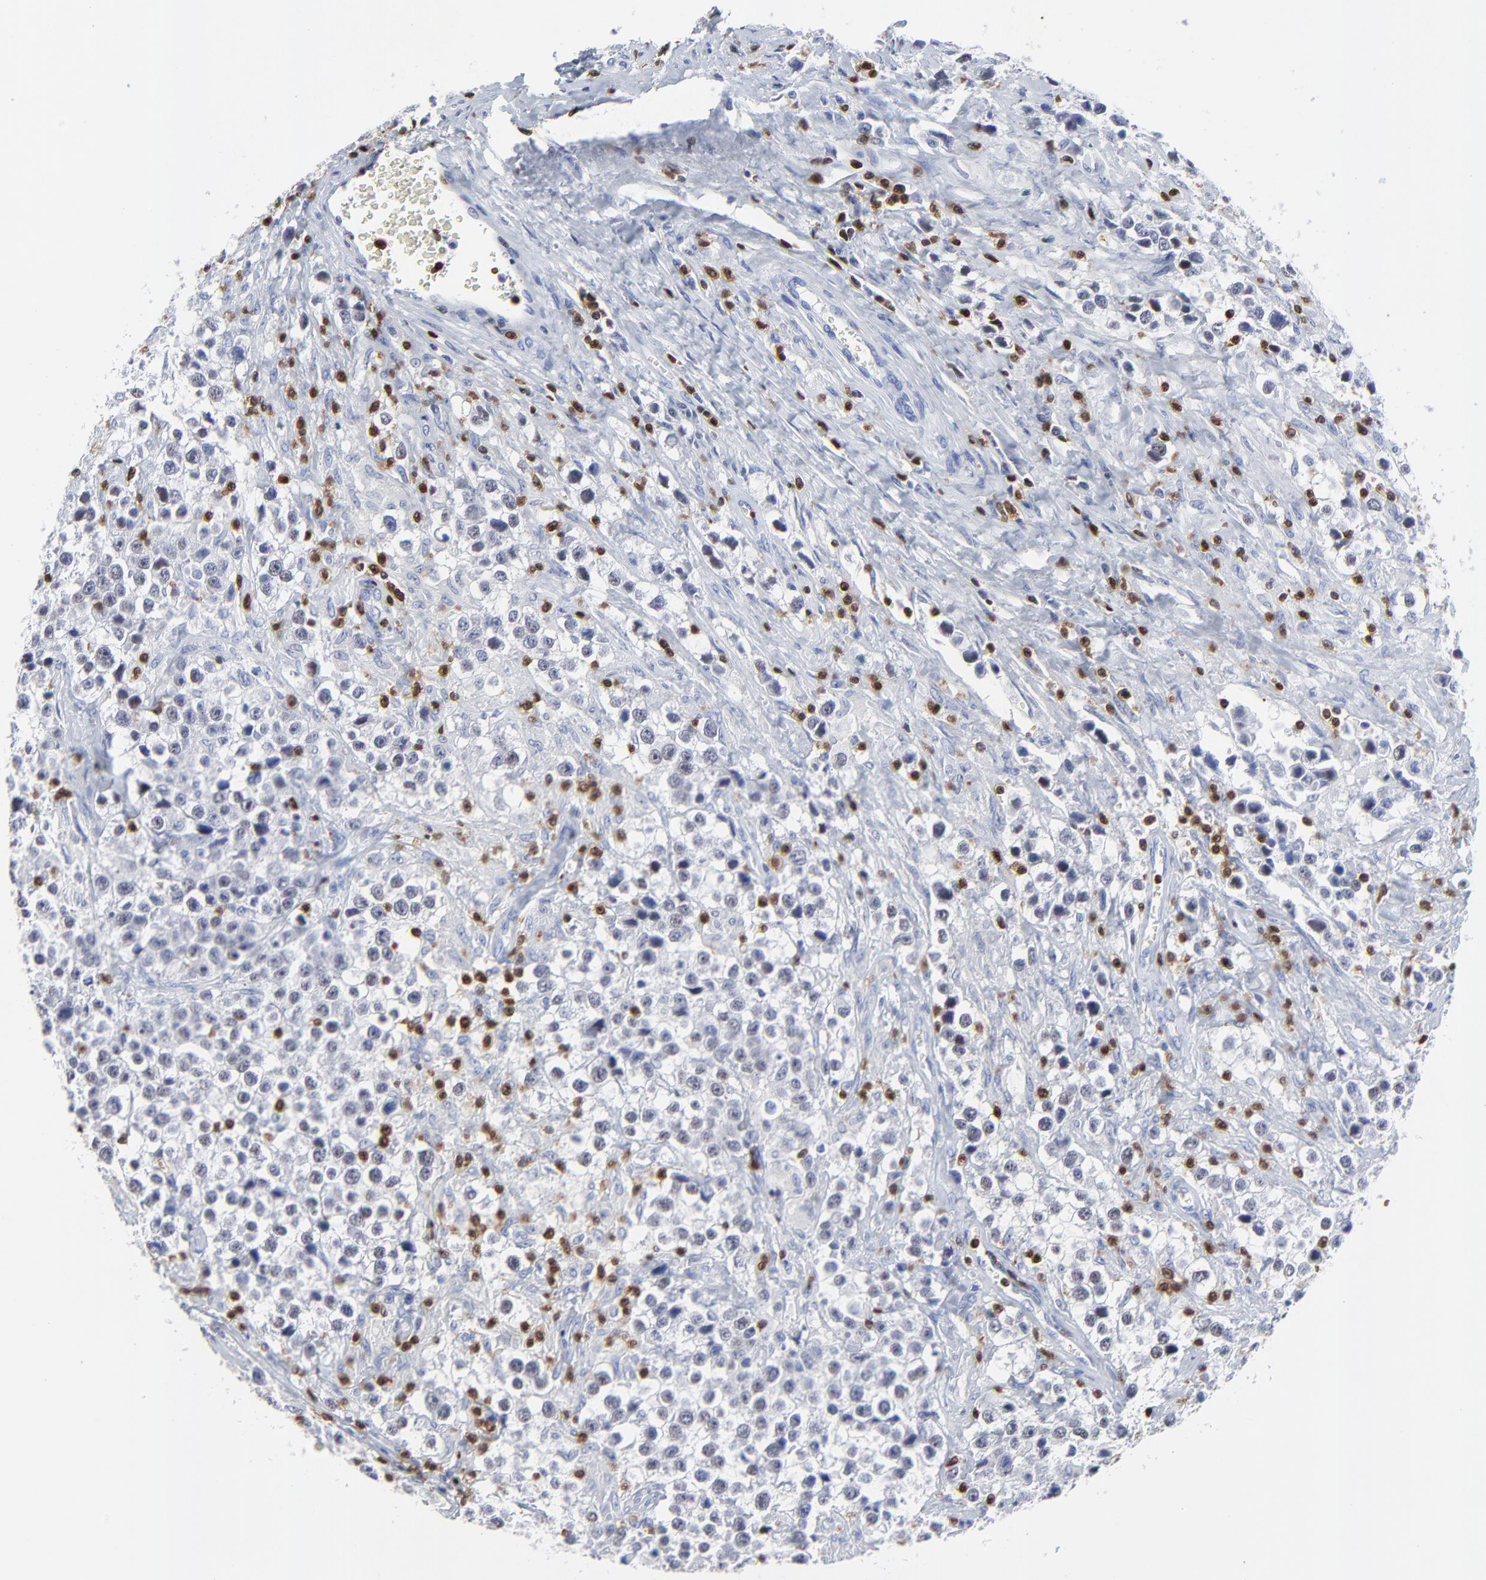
{"staining": {"intensity": "negative", "quantity": "none", "location": "none"}, "tissue": "testis cancer", "cell_type": "Tumor cells", "image_type": "cancer", "snomed": [{"axis": "morphology", "description": "Seminoma, NOS"}, {"axis": "topography", "description": "Testis"}], "caption": "Micrograph shows no protein positivity in tumor cells of testis cancer tissue.", "gene": "ZAP70", "patient": {"sex": "male", "age": 43}}